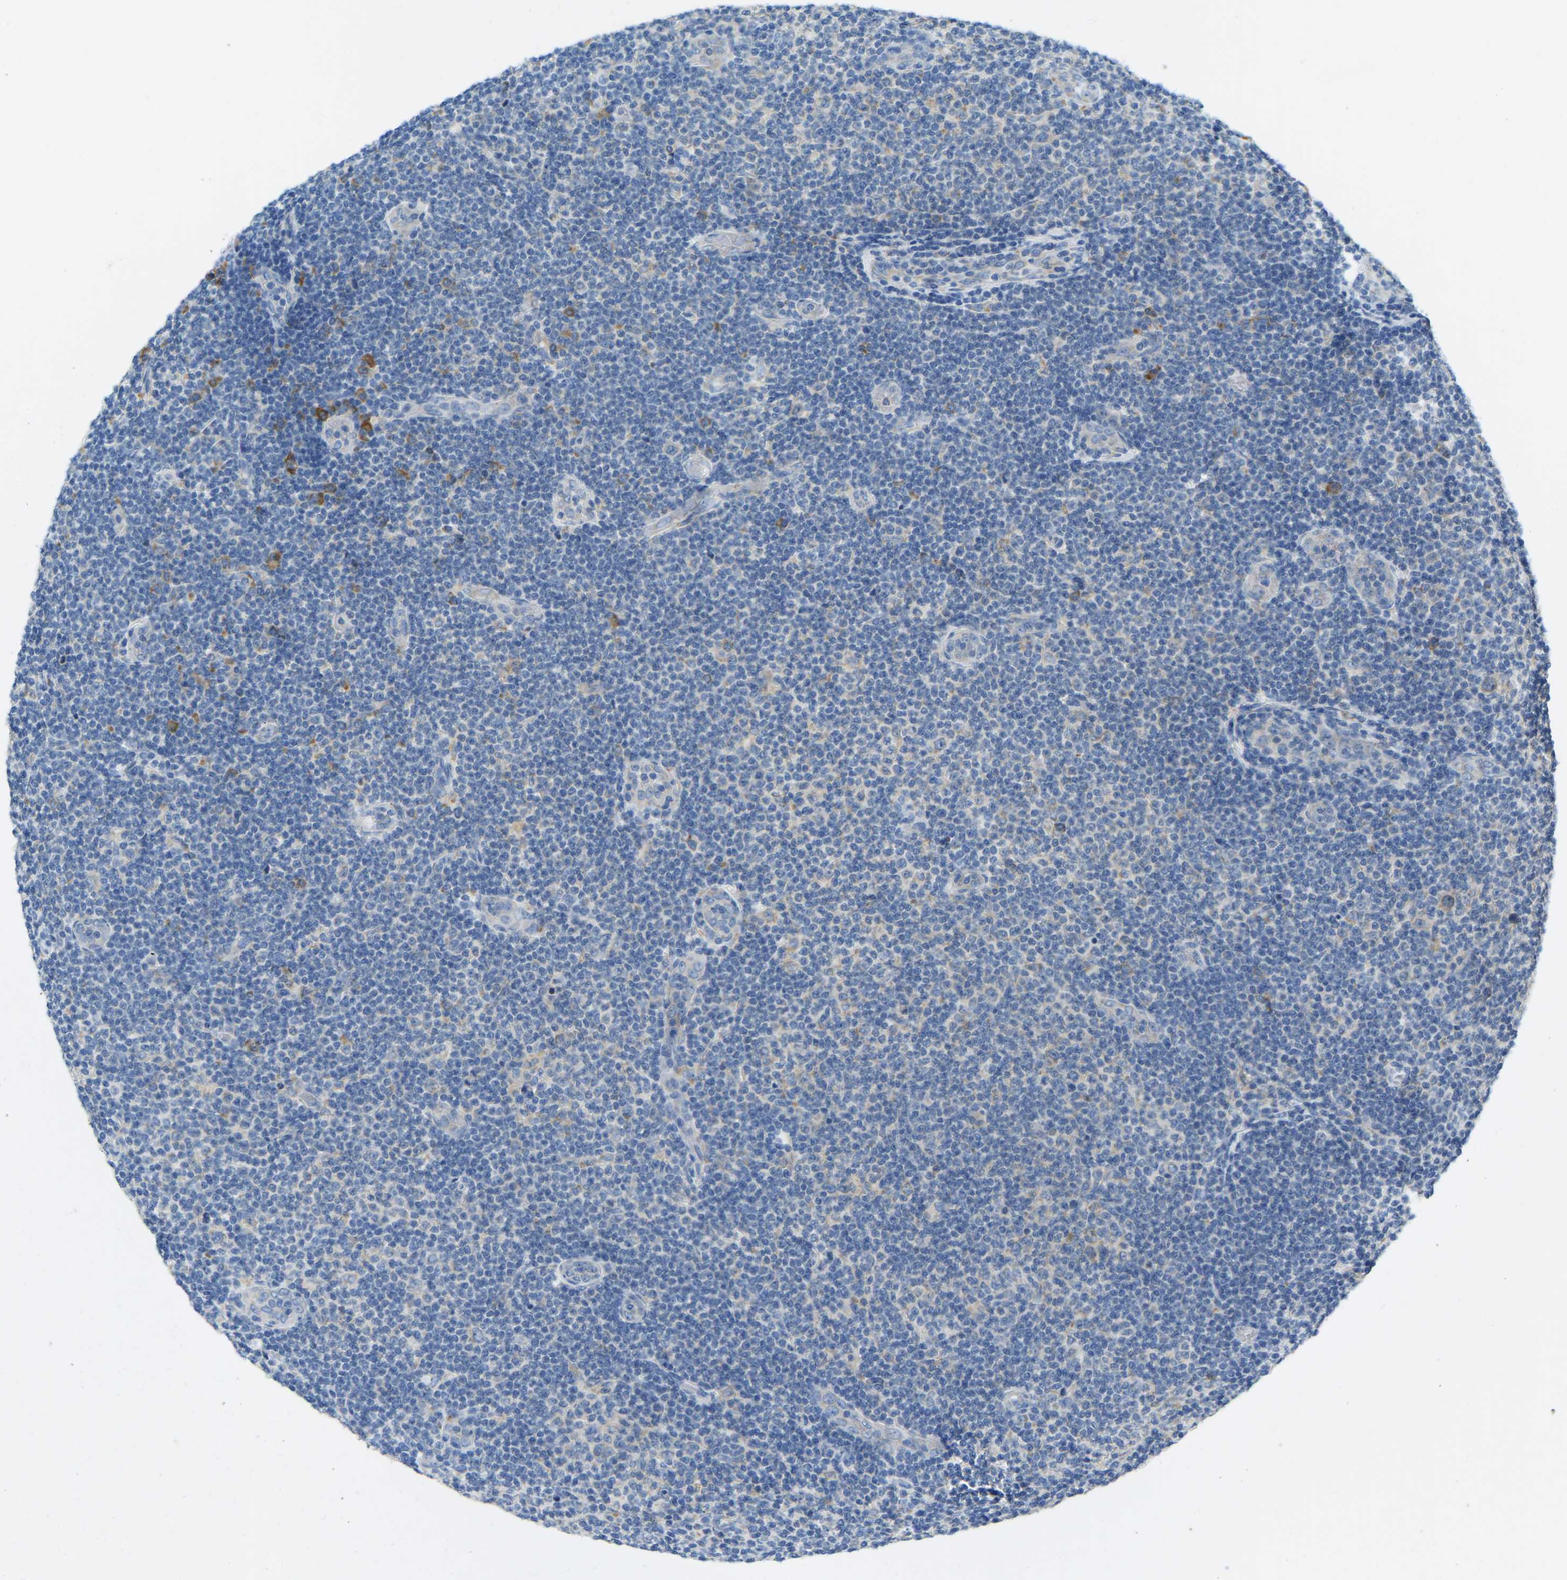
{"staining": {"intensity": "strong", "quantity": "<25%", "location": "cytoplasmic/membranous"}, "tissue": "lymphoma", "cell_type": "Tumor cells", "image_type": "cancer", "snomed": [{"axis": "morphology", "description": "Malignant lymphoma, non-Hodgkin's type, Low grade"}, {"axis": "topography", "description": "Lymph node"}], "caption": "Immunohistochemical staining of human low-grade malignant lymphoma, non-Hodgkin's type exhibits medium levels of strong cytoplasmic/membranous expression in approximately <25% of tumor cells. The protein of interest is stained brown, and the nuclei are stained in blue (DAB IHC with brightfield microscopy, high magnification).", "gene": "SND1", "patient": {"sex": "male", "age": 83}}